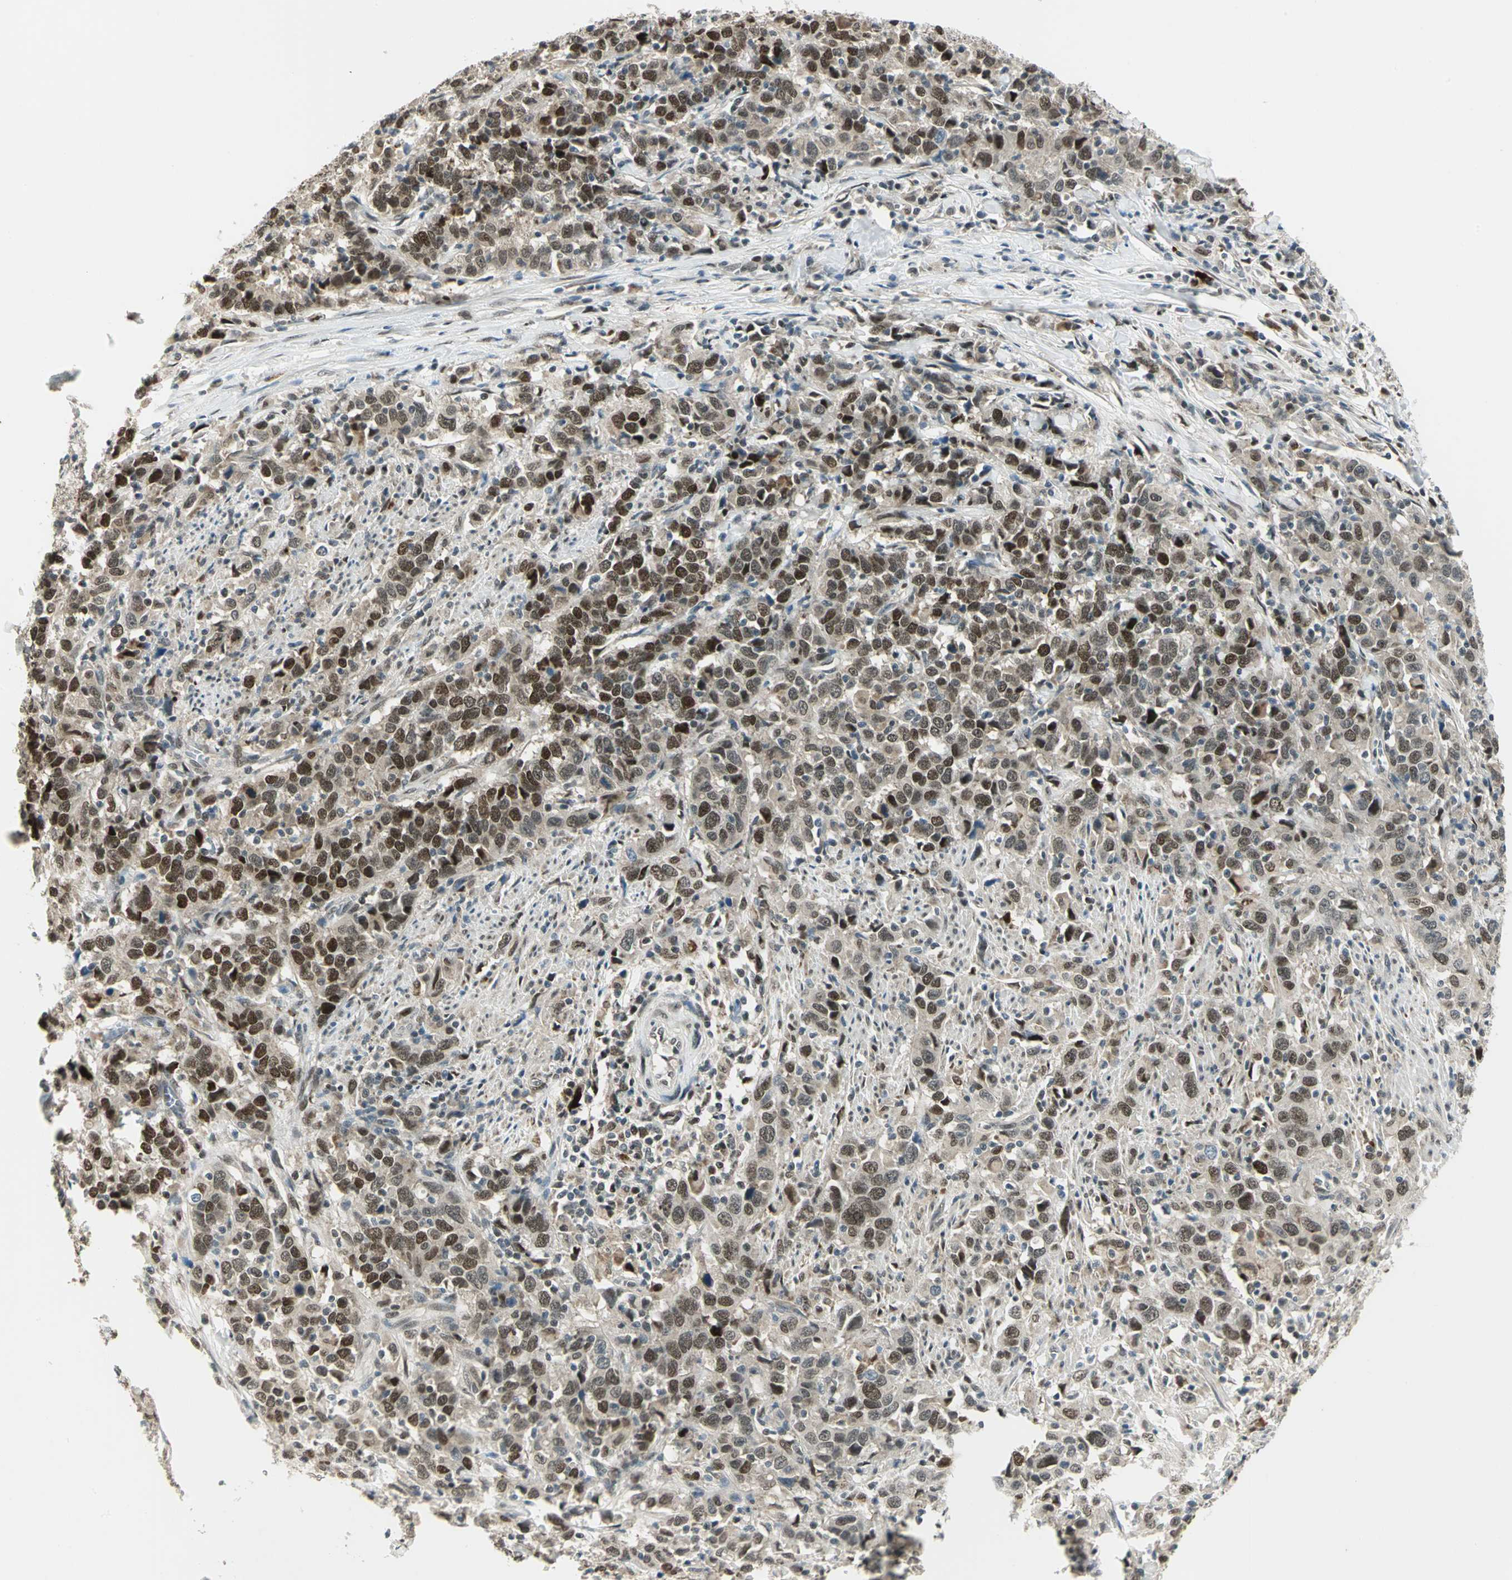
{"staining": {"intensity": "moderate", "quantity": "25%-75%", "location": "nuclear"}, "tissue": "urothelial cancer", "cell_type": "Tumor cells", "image_type": "cancer", "snomed": [{"axis": "morphology", "description": "Urothelial carcinoma, High grade"}, {"axis": "topography", "description": "Urinary bladder"}], "caption": "An immunohistochemistry image of tumor tissue is shown. Protein staining in brown labels moderate nuclear positivity in urothelial cancer within tumor cells.", "gene": "RAD17", "patient": {"sex": "male", "age": 61}}